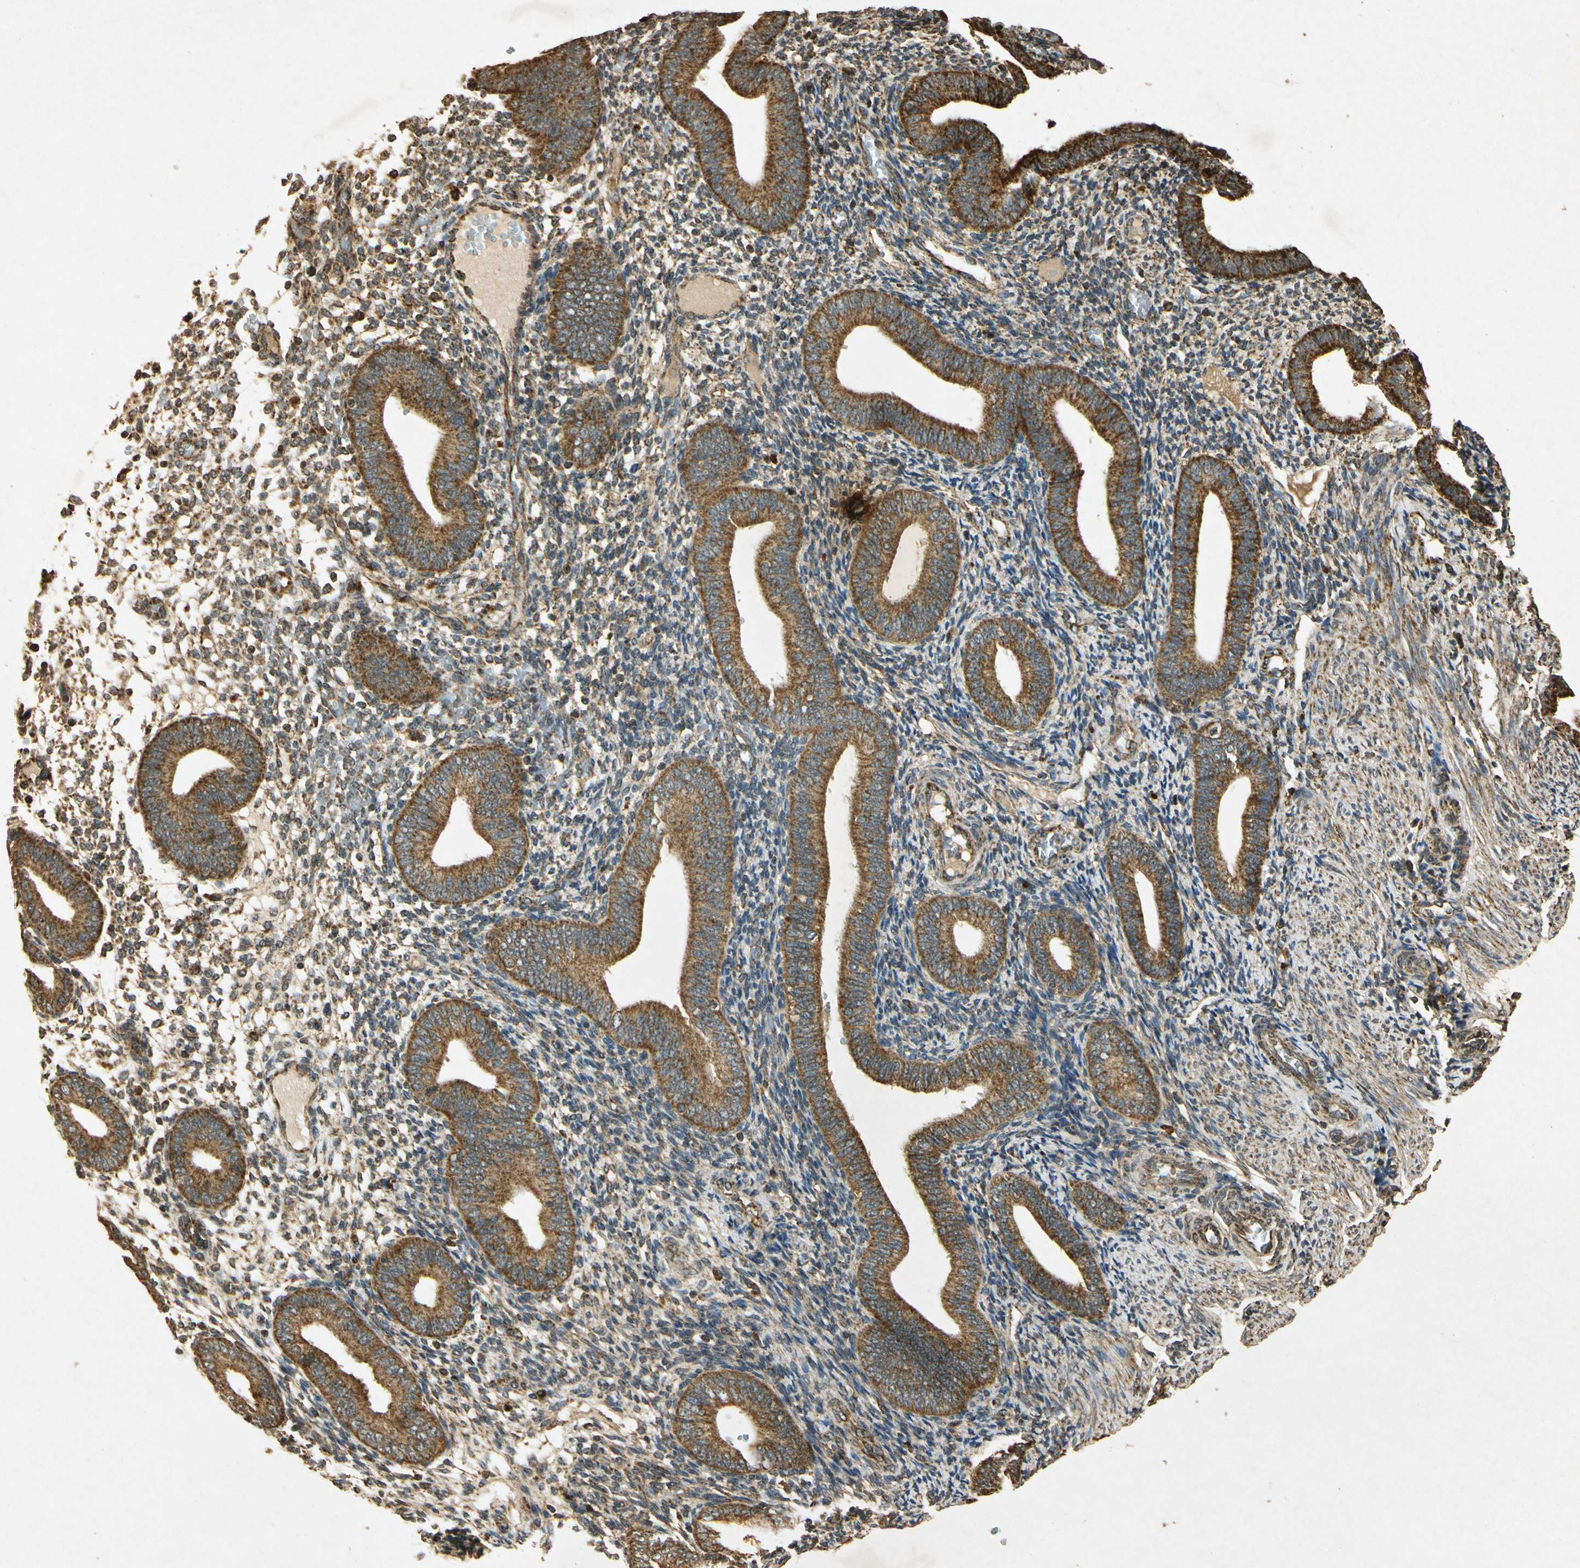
{"staining": {"intensity": "moderate", "quantity": "25%-75%", "location": "cytoplasmic/membranous"}, "tissue": "endometrium", "cell_type": "Cells in endometrial stroma", "image_type": "normal", "snomed": [{"axis": "morphology", "description": "Normal tissue, NOS"}, {"axis": "topography", "description": "Endometrium"}], "caption": "Moderate cytoplasmic/membranous protein expression is seen in about 25%-75% of cells in endometrial stroma in endometrium. The staining is performed using DAB (3,3'-diaminobenzidine) brown chromogen to label protein expression. The nuclei are counter-stained blue using hematoxylin.", "gene": "PRDX3", "patient": {"sex": "female", "age": 42}}